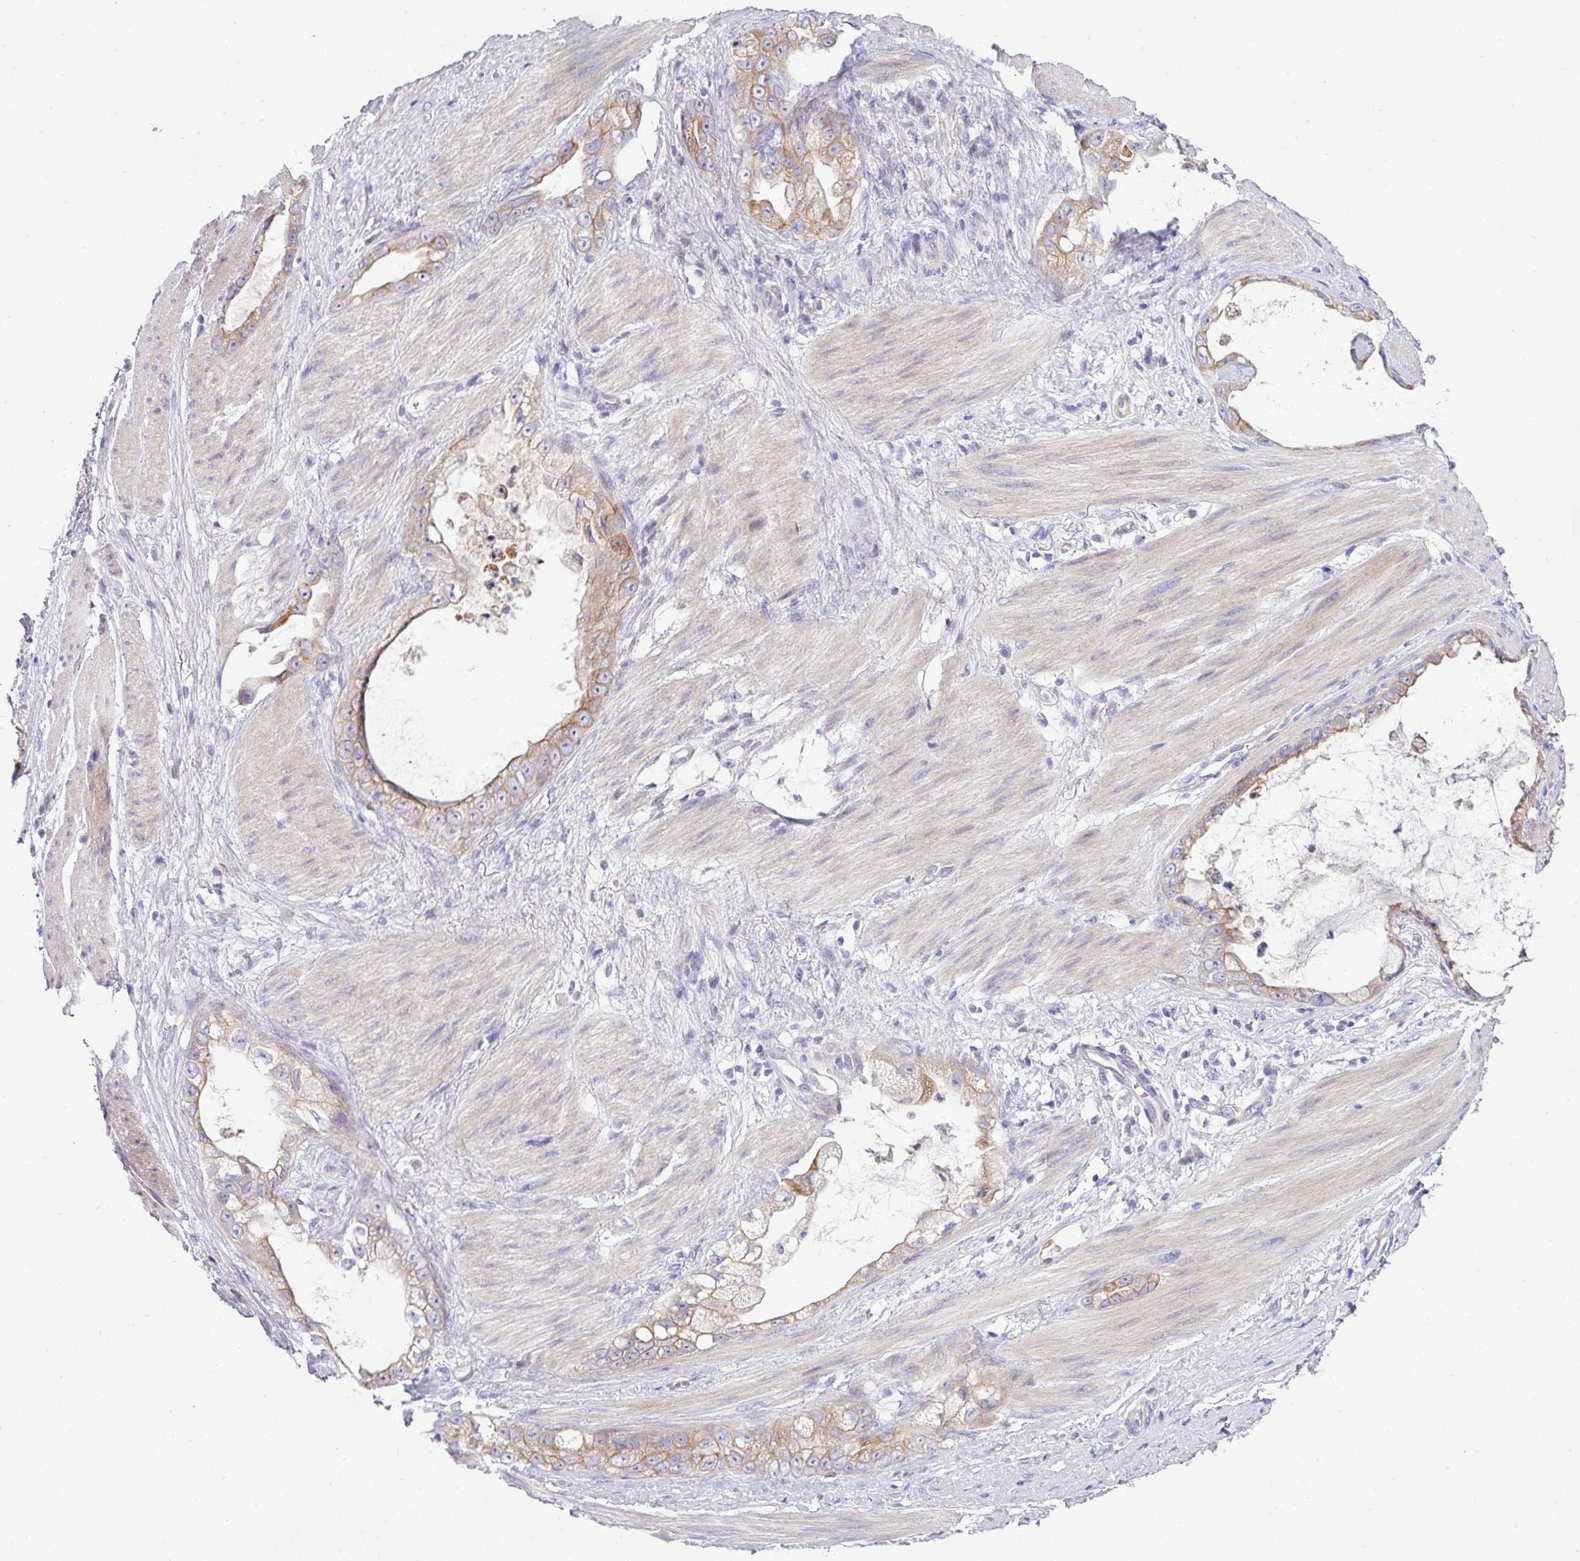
{"staining": {"intensity": "moderate", "quantity": ">75%", "location": "cytoplasmic/membranous"}, "tissue": "stomach cancer", "cell_type": "Tumor cells", "image_type": "cancer", "snomed": [{"axis": "morphology", "description": "Adenocarcinoma, NOS"}, {"axis": "topography", "description": "Stomach"}], "caption": "The micrograph exhibits immunohistochemical staining of stomach adenocarcinoma. There is moderate cytoplasmic/membranous staining is present in approximately >75% of tumor cells.", "gene": "ACAP3", "patient": {"sex": "male", "age": 55}}